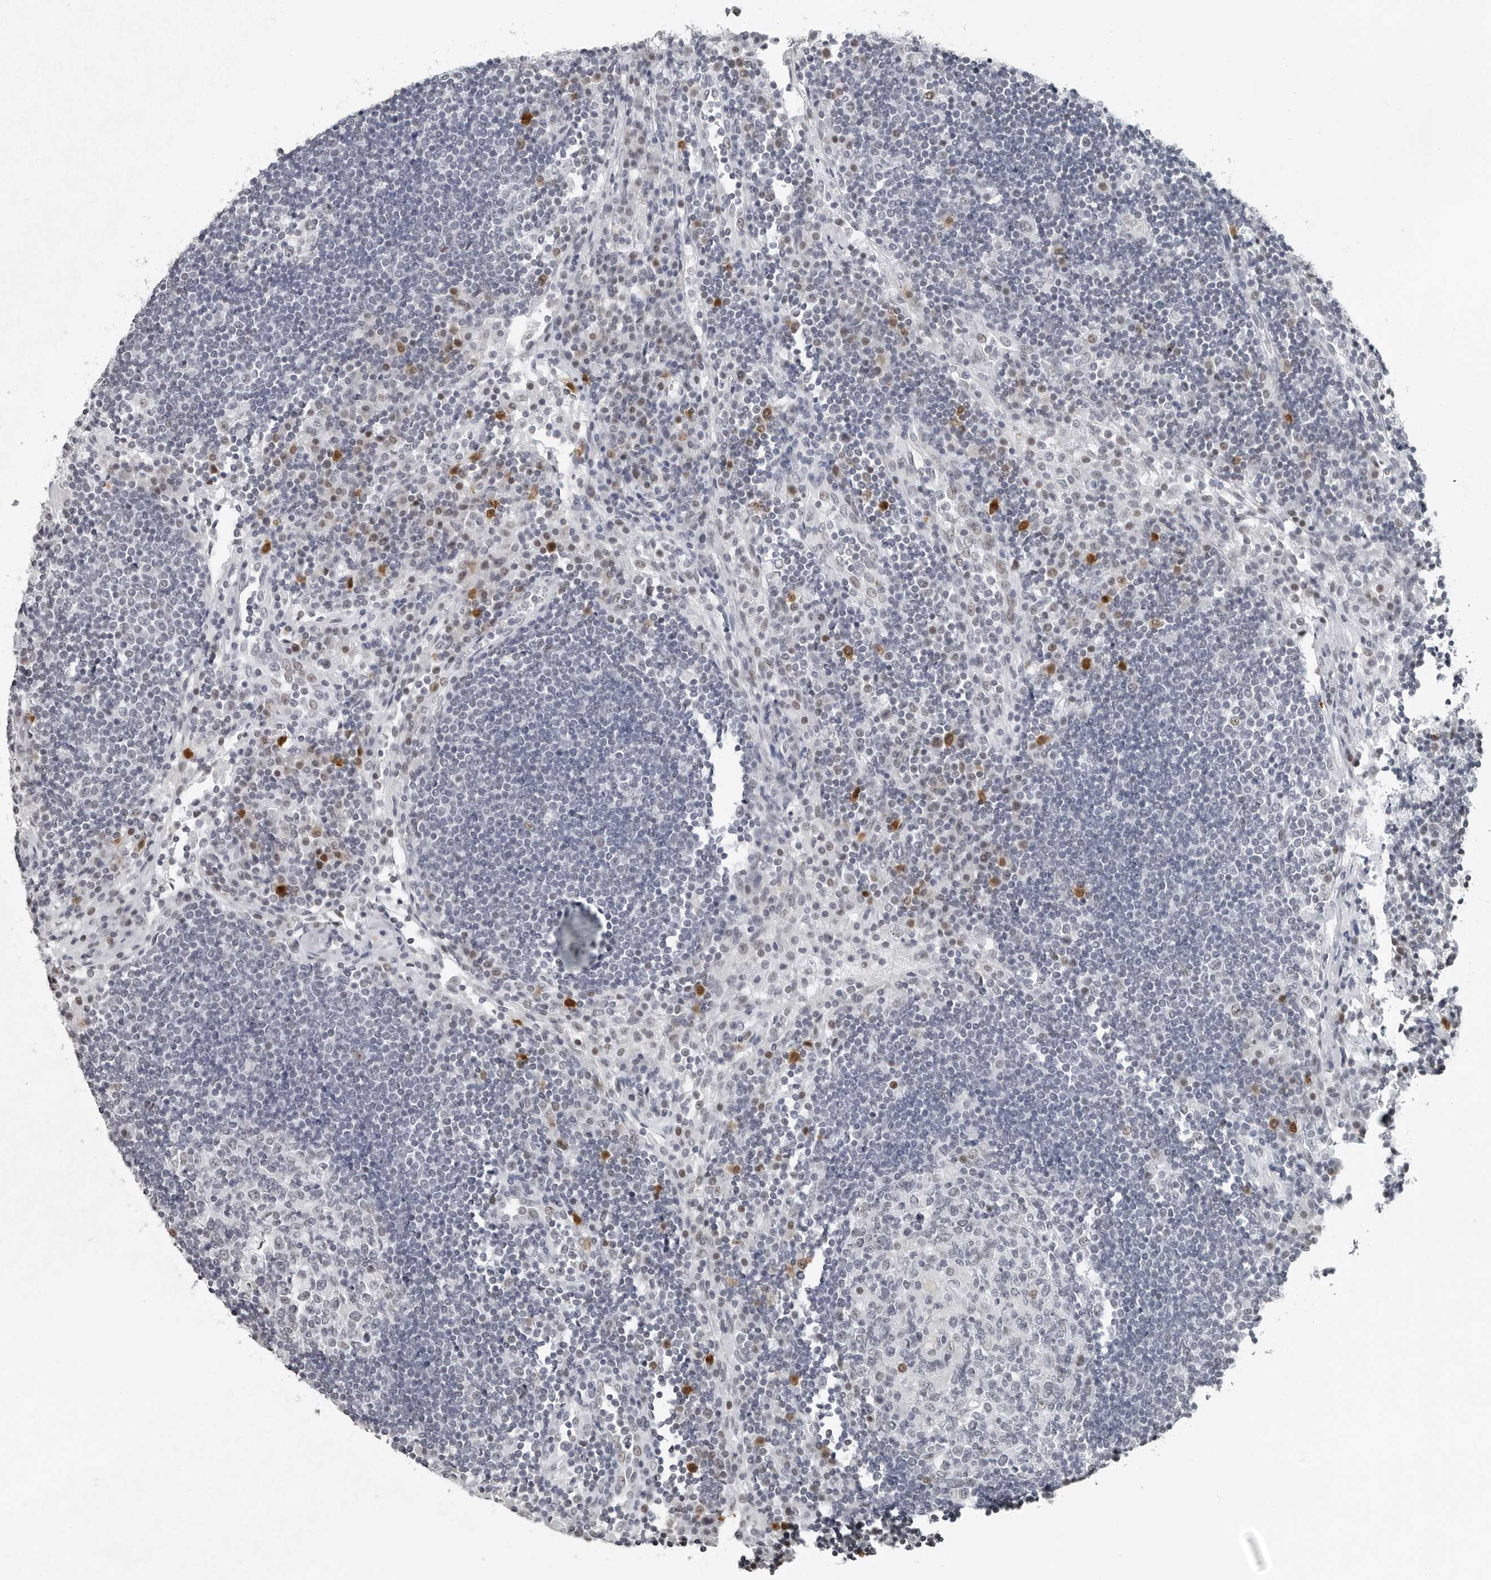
{"staining": {"intensity": "negative", "quantity": "none", "location": "none"}, "tissue": "lymph node", "cell_type": "Germinal center cells", "image_type": "normal", "snomed": [{"axis": "morphology", "description": "Normal tissue, NOS"}, {"axis": "topography", "description": "Lymph node"}], "caption": "The image shows no staining of germinal center cells in normal lymph node. (DAB immunohistochemistry, high magnification).", "gene": "PPP1R42", "patient": {"sex": "female", "age": 53}}